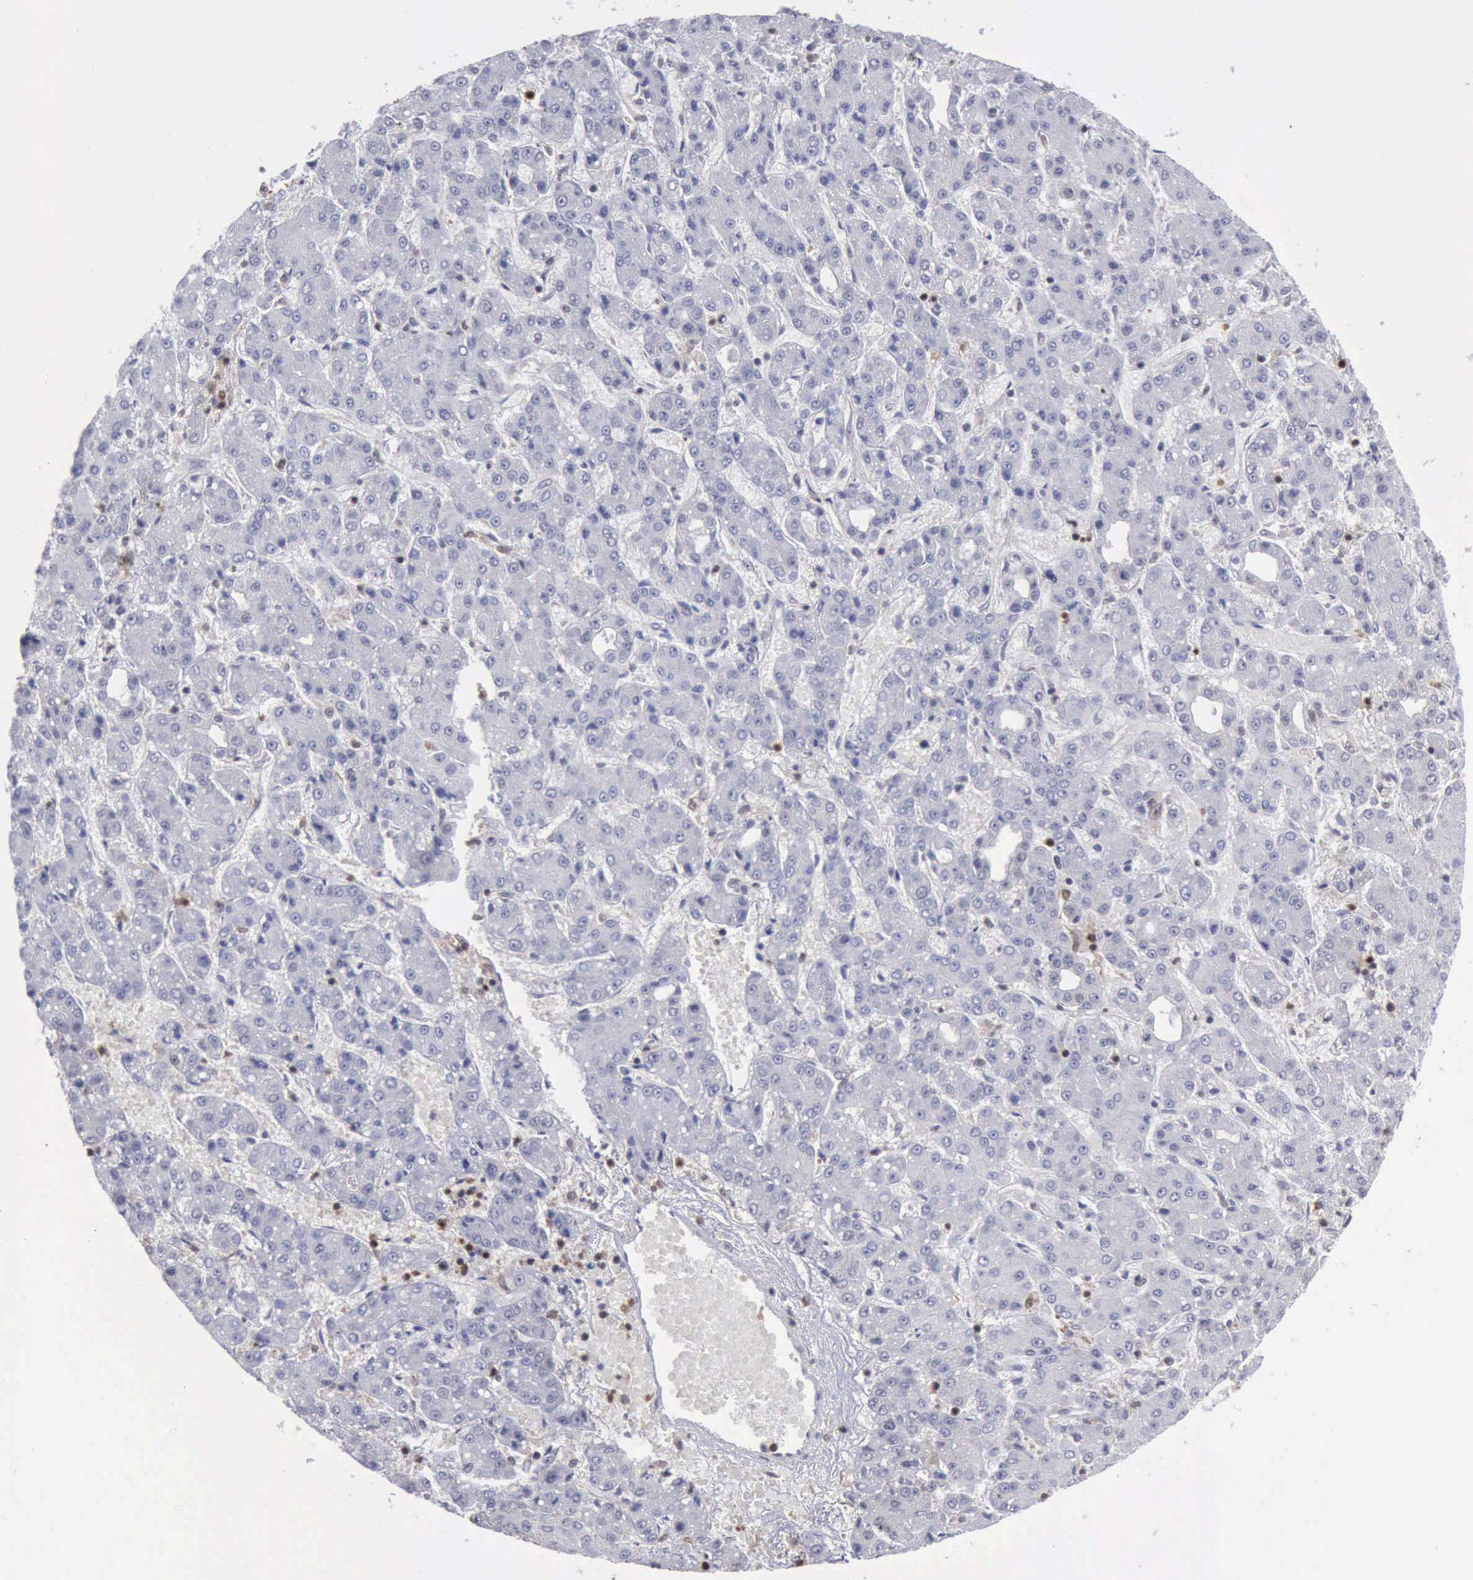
{"staining": {"intensity": "negative", "quantity": "none", "location": "none"}, "tissue": "liver cancer", "cell_type": "Tumor cells", "image_type": "cancer", "snomed": [{"axis": "morphology", "description": "Carcinoma, Hepatocellular, NOS"}, {"axis": "topography", "description": "Liver"}], "caption": "IHC histopathology image of neoplastic tissue: liver cancer stained with DAB (3,3'-diaminobenzidine) demonstrates no significant protein expression in tumor cells.", "gene": "STAT1", "patient": {"sex": "male", "age": 69}}